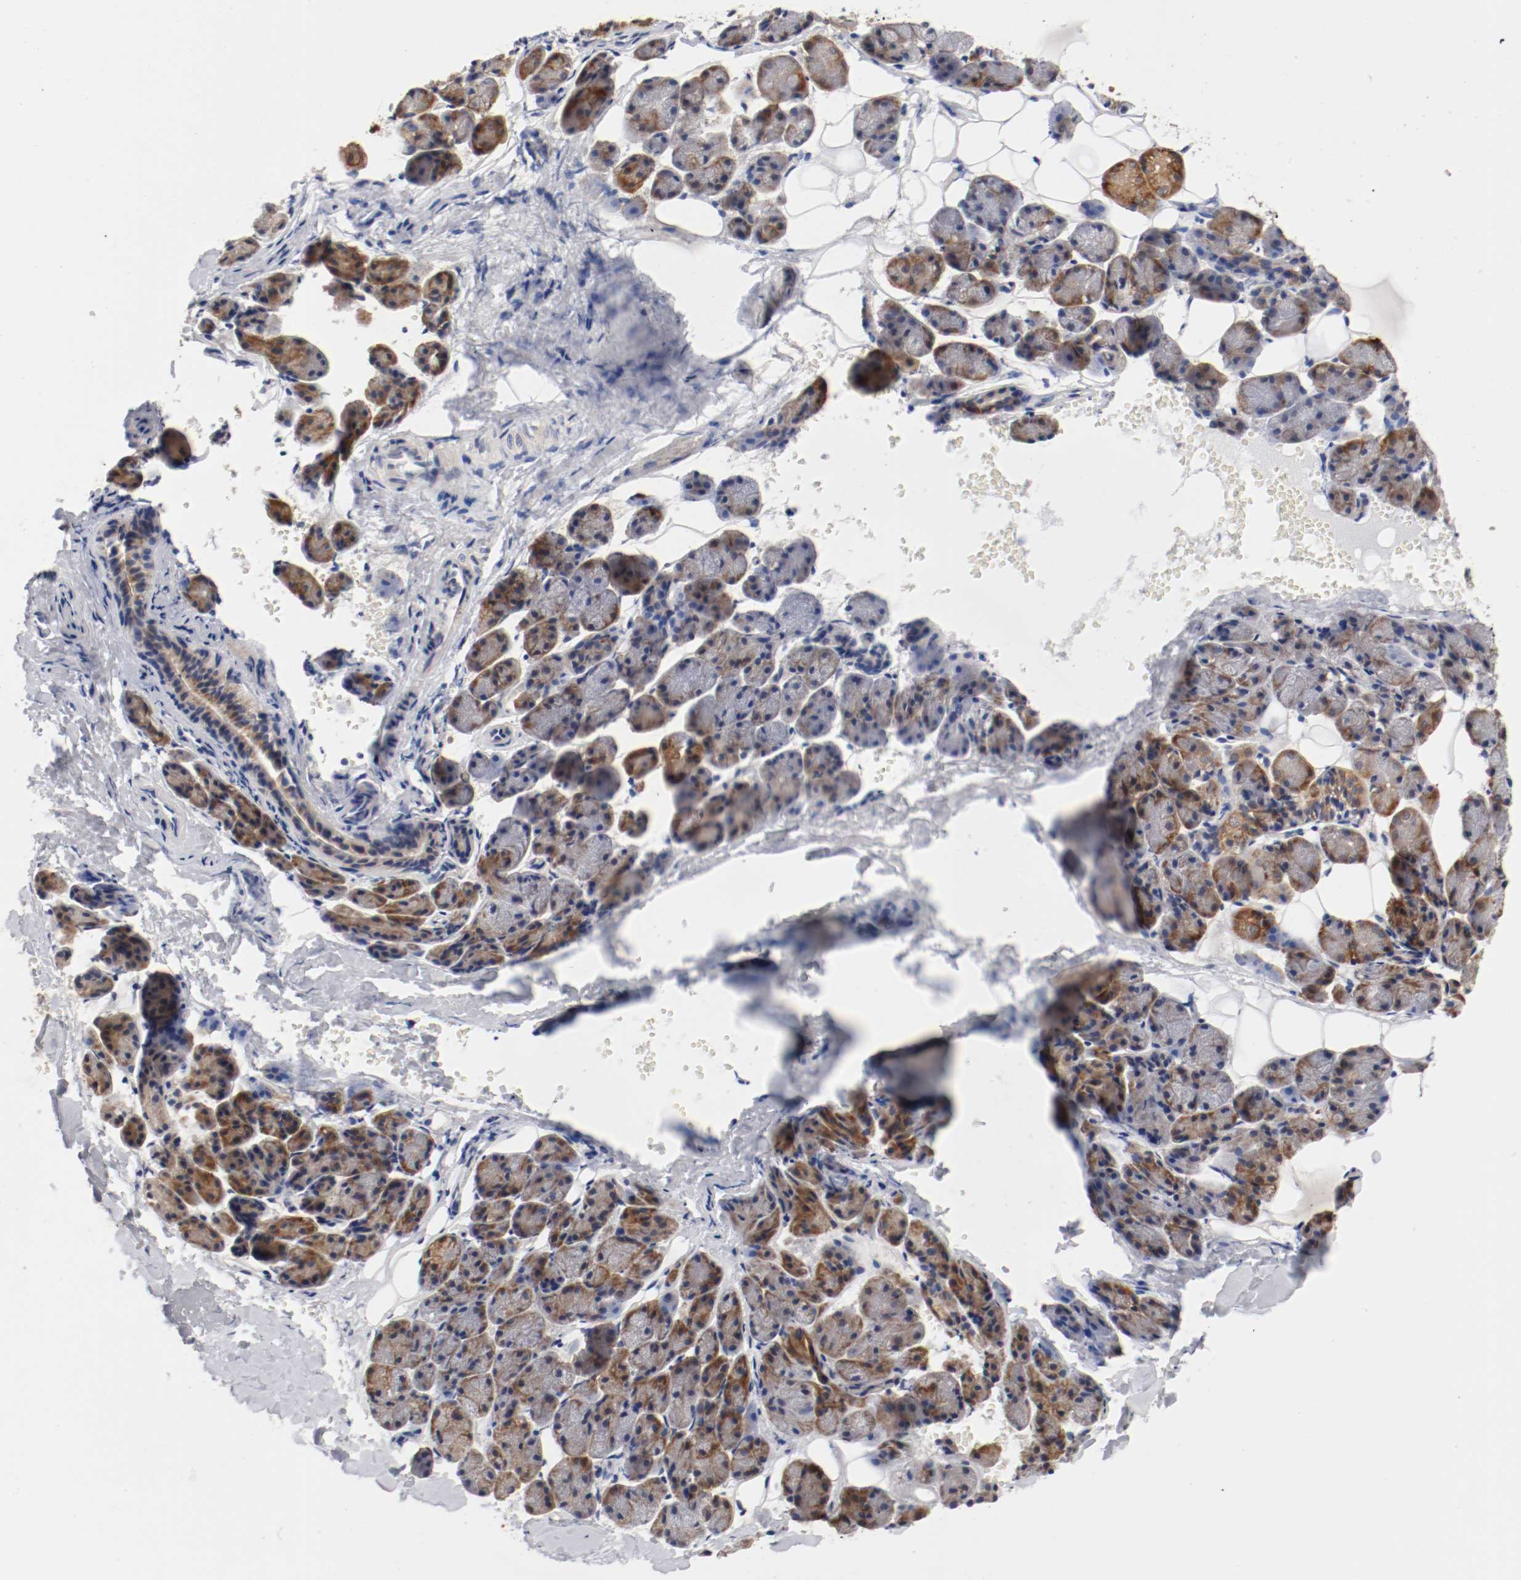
{"staining": {"intensity": "moderate", "quantity": ">75%", "location": "cytoplasmic/membranous"}, "tissue": "salivary gland", "cell_type": "Glandular cells", "image_type": "normal", "snomed": [{"axis": "morphology", "description": "Normal tissue, NOS"}, {"axis": "morphology", "description": "Adenoma, NOS"}, {"axis": "topography", "description": "Salivary gland"}], "caption": "A brown stain highlights moderate cytoplasmic/membranous expression of a protein in glandular cells of normal salivary gland.", "gene": "FKBP3", "patient": {"sex": "female", "age": 32}}